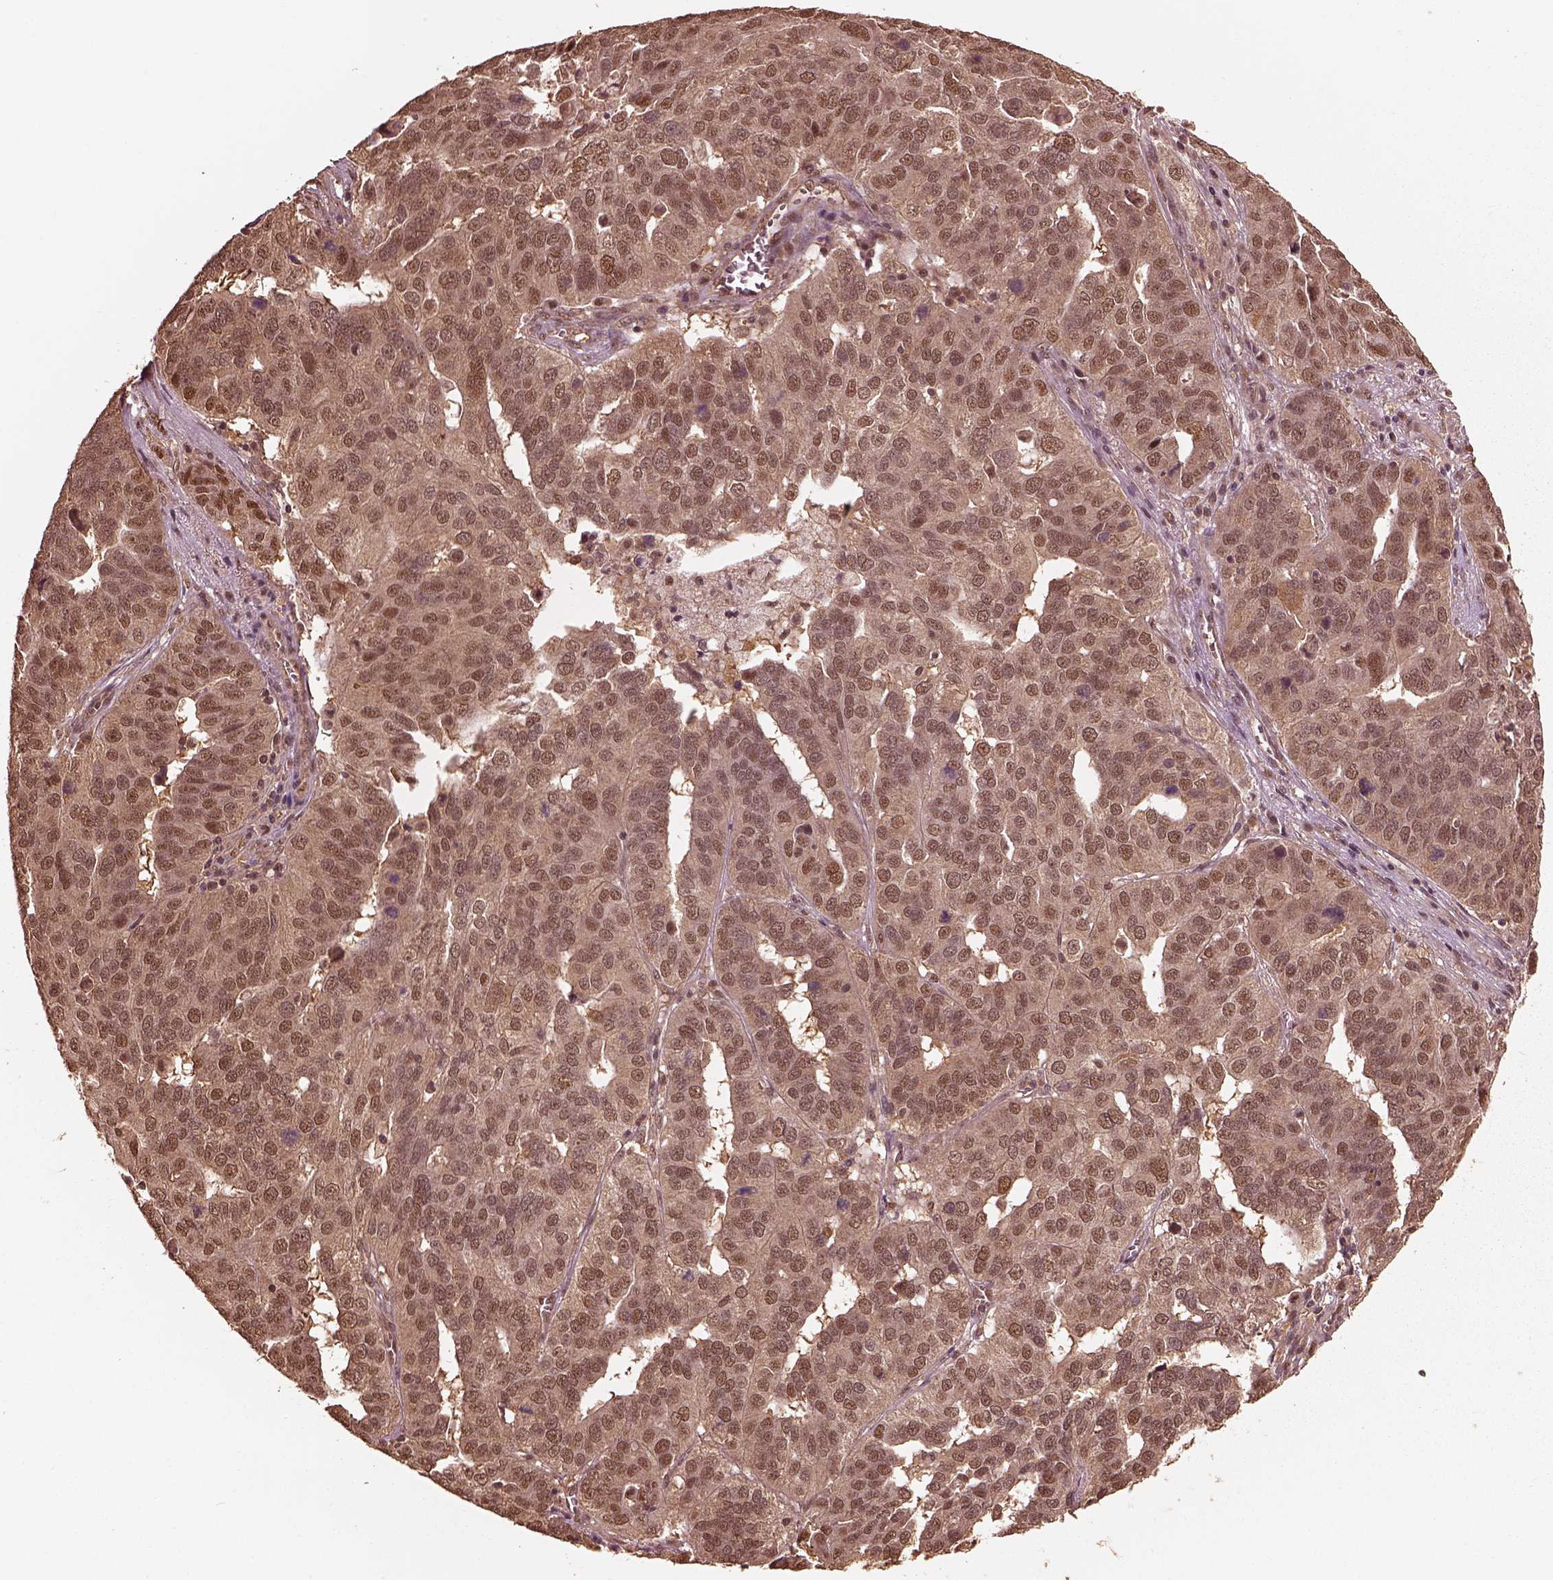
{"staining": {"intensity": "moderate", "quantity": "25%-75%", "location": "cytoplasmic/membranous,nuclear"}, "tissue": "ovarian cancer", "cell_type": "Tumor cells", "image_type": "cancer", "snomed": [{"axis": "morphology", "description": "Carcinoma, endometroid"}, {"axis": "topography", "description": "Soft tissue"}, {"axis": "topography", "description": "Ovary"}], "caption": "Endometroid carcinoma (ovarian) stained for a protein (brown) reveals moderate cytoplasmic/membranous and nuclear positive staining in approximately 25%-75% of tumor cells.", "gene": "PSMC5", "patient": {"sex": "female", "age": 52}}